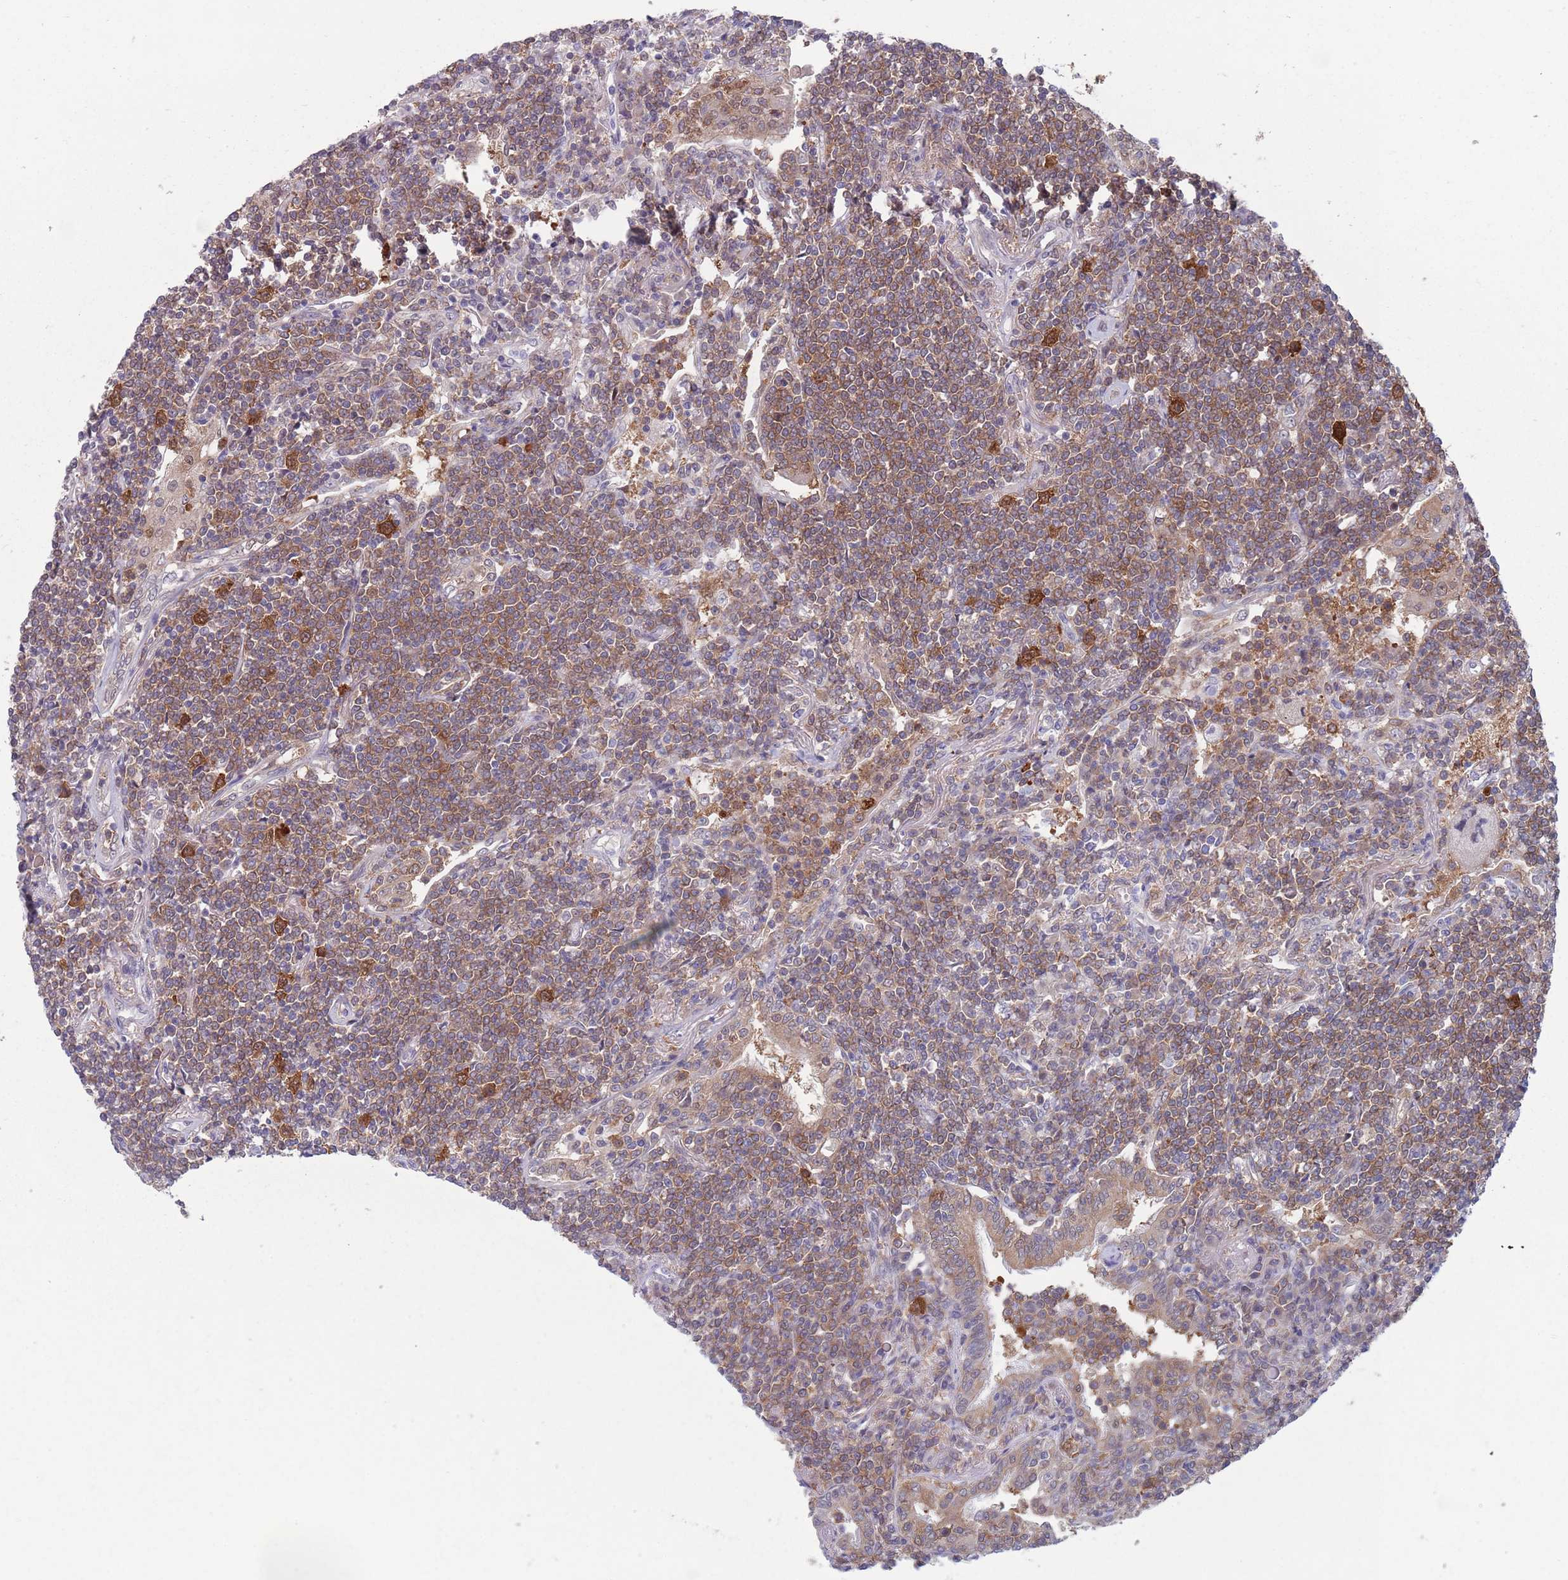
{"staining": {"intensity": "moderate", "quantity": ">75%", "location": "cytoplasmic/membranous"}, "tissue": "lymphoma", "cell_type": "Tumor cells", "image_type": "cancer", "snomed": [{"axis": "morphology", "description": "Malignant lymphoma, non-Hodgkin's type, Low grade"}, {"axis": "topography", "description": "Lung"}], "caption": "The histopathology image reveals staining of lymphoma, revealing moderate cytoplasmic/membranous protein staining (brown color) within tumor cells.", "gene": "CLNS1A", "patient": {"sex": "female", "age": 71}}